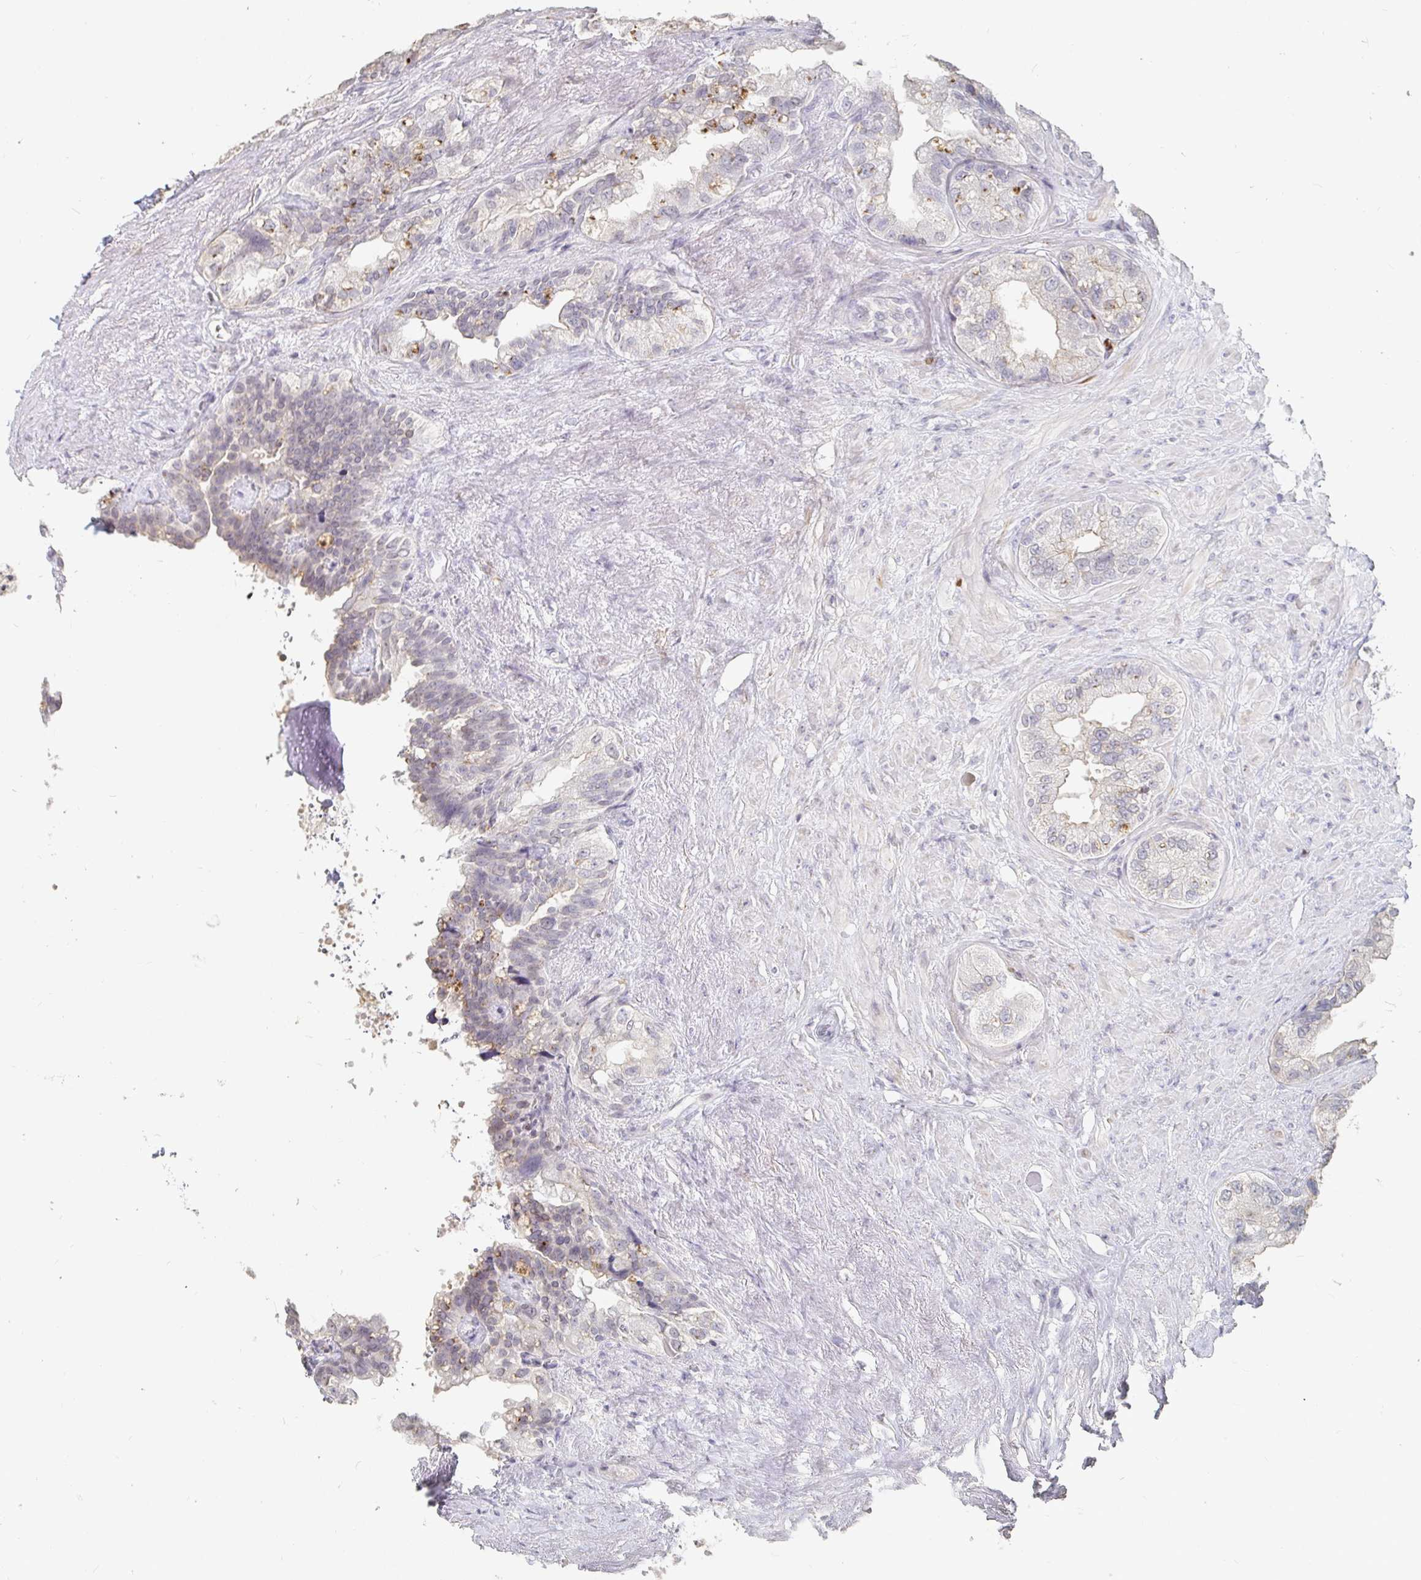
{"staining": {"intensity": "moderate", "quantity": "<25%", "location": "cytoplasmic/membranous"}, "tissue": "seminal vesicle", "cell_type": "Glandular cells", "image_type": "normal", "snomed": [{"axis": "morphology", "description": "Normal tissue, NOS"}, {"axis": "topography", "description": "Seminal veicle"}, {"axis": "topography", "description": "Peripheral nerve tissue"}], "caption": "A low amount of moderate cytoplasmic/membranous positivity is appreciated in approximately <25% of glandular cells in unremarkable seminal vesicle.", "gene": "NME9", "patient": {"sex": "male", "age": 76}}